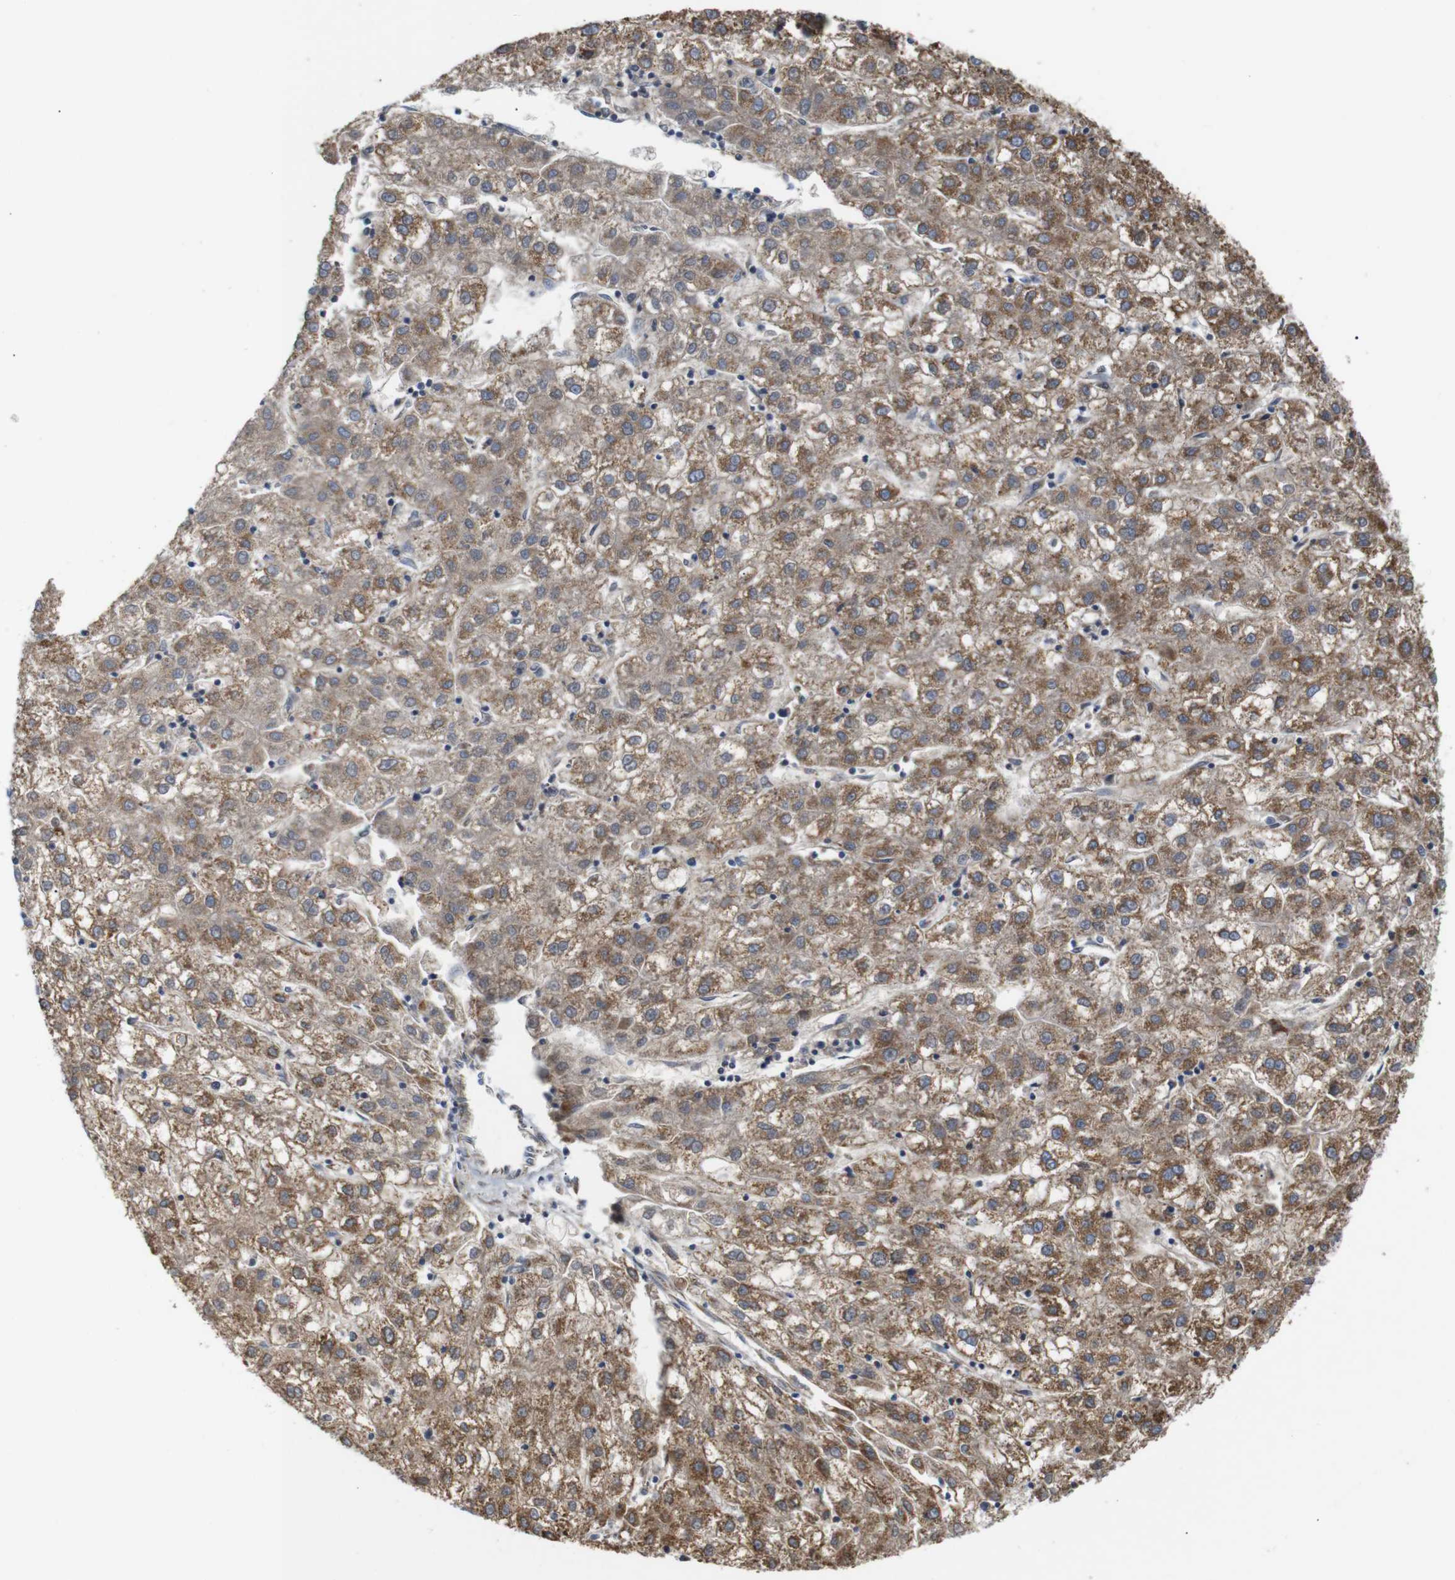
{"staining": {"intensity": "moderate", "quantity": ">75%", "location": "cytoplasmic/membranous"}, "tissue": "liver cancer", "cell_type": "Tumor cells", "image_type": "cancer", "snomed": [{"axis": "morphology", "description": "Carcinoma, Hepatocellular, NOS"}, {"axis": "topography", "description": "Liver"}], "caption": "Immunohistochemistry (IHC) micrograph of human liver cancer (hepatocellular carcinoma) stained for a protein (brown), which reveals medium levels of moderate cytoplasmic/membranous staining in about >75% of tumor cells.", "gene": "FAM171B", "patient": {"sex": "male", "age": 72}}